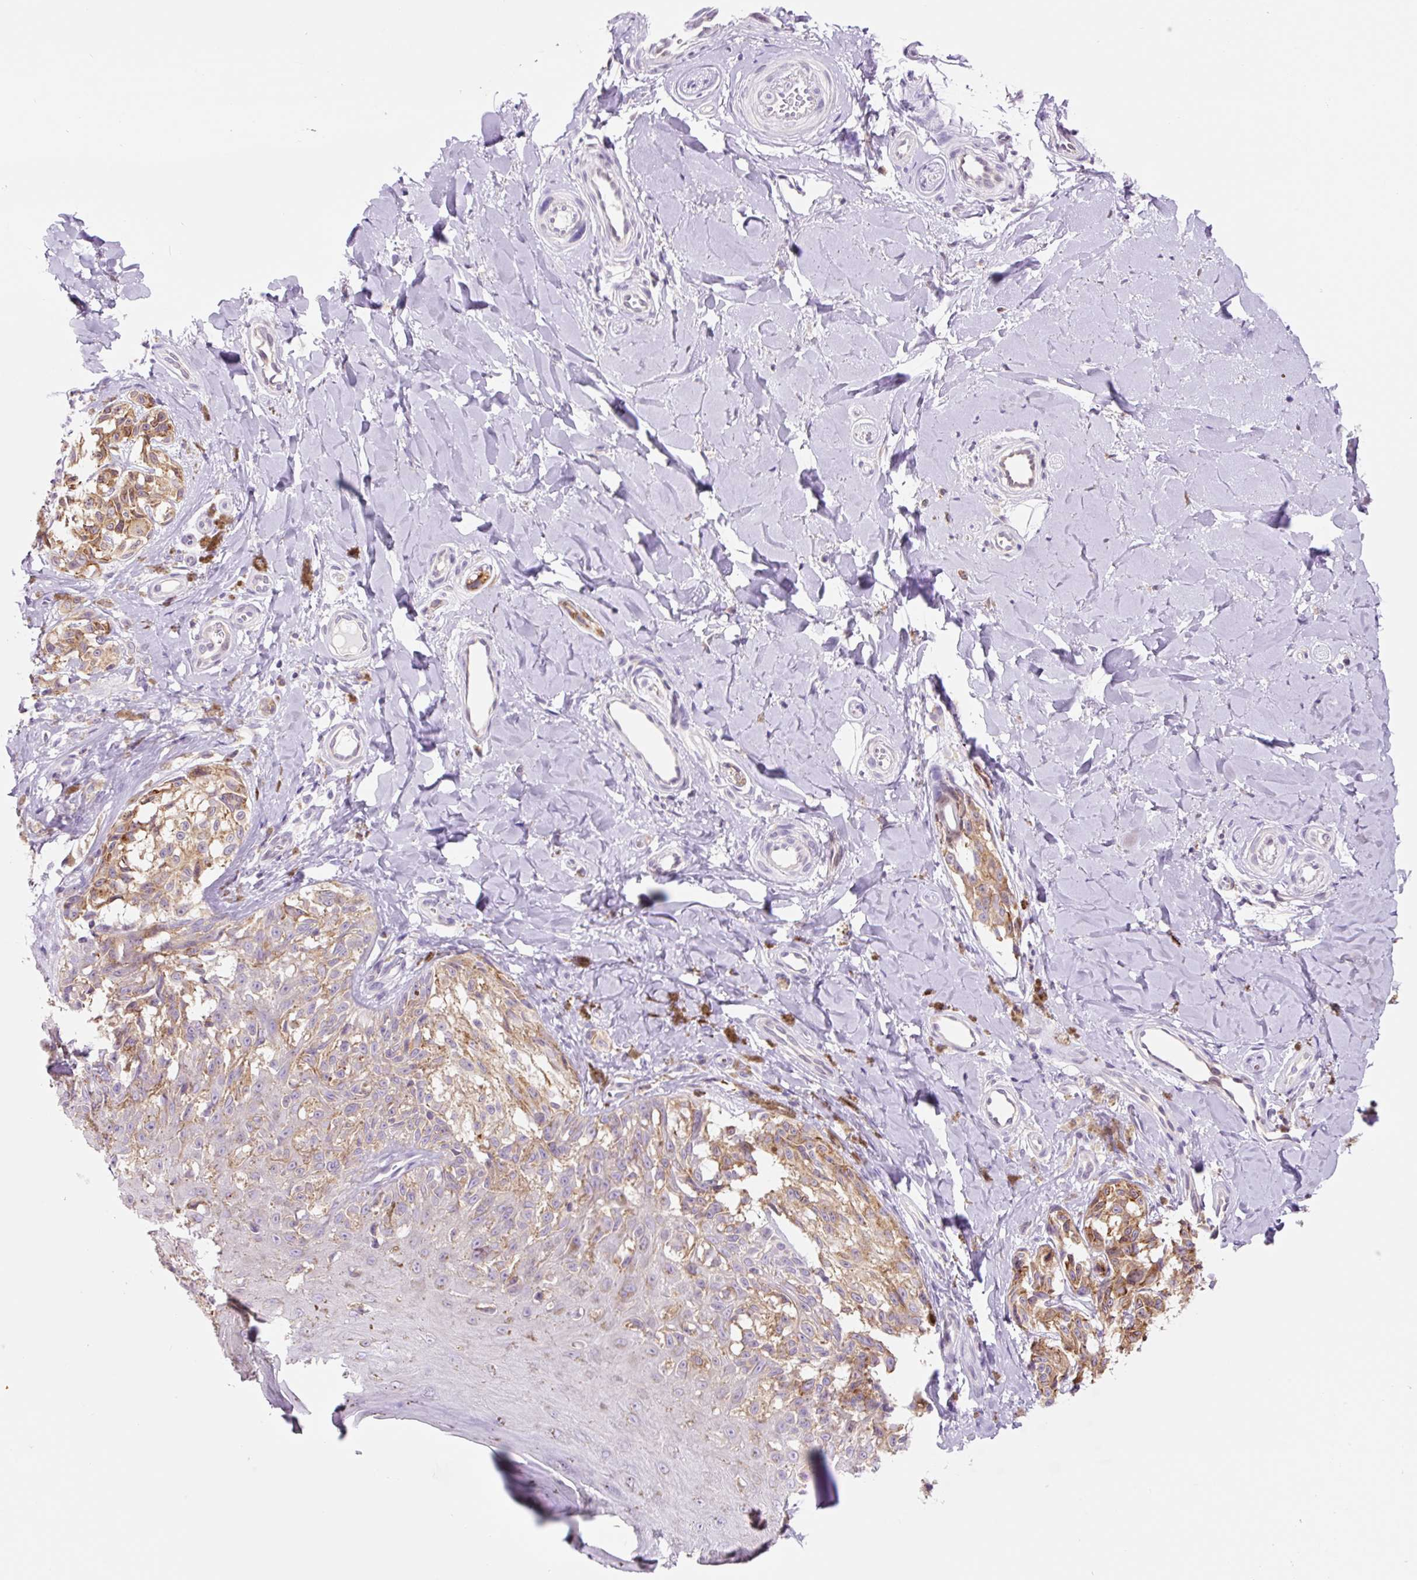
{"staining": {"intensity": "moderate", "quantity": ">75%", "location": "cytoplasmic/membranous"}, "tissue": "melanoma", "cell_type": "Tumor cells", "image_type": "cancer", "snomed": [{"axis": "morphology", "description": "Malignant melanoma, NOS"}, {"axis": "topography", "description": "Skin"}], "caption": "Immunohistochemistry (IHC) (DAB) staining of human melanoma demonstrates moderate cytoplasmic/membranous protein expression in about >75% of tumor cells.", "gene": "RPL41", "patient": {"sex": "female", "age": 65}}